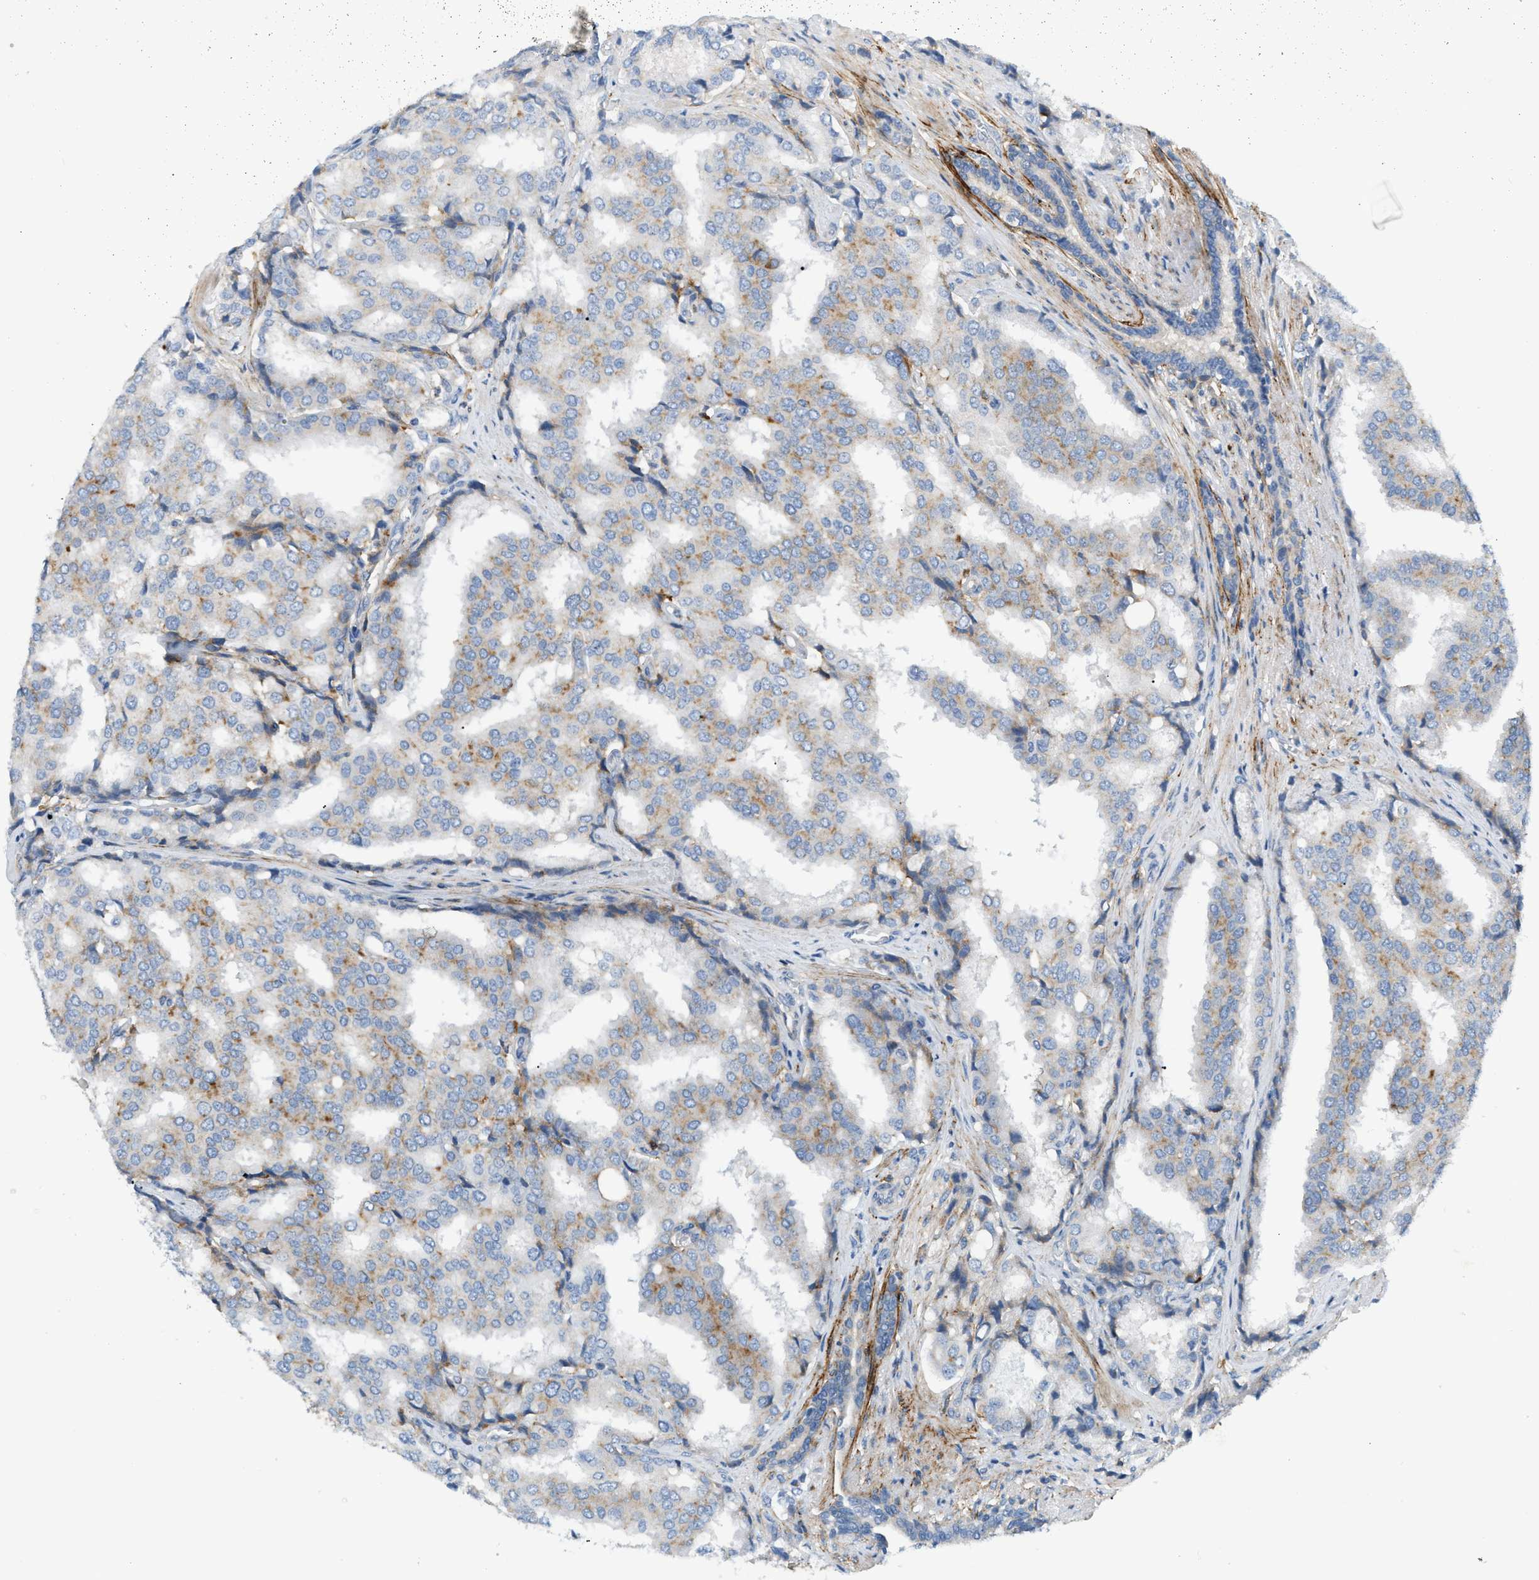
{"staining": {"intensity": "weak", "quantity": "25%-75%", "location": "cytoplasmic/membranous"}, "tissue": "prostate cancer", "cell_type": "Tumor cells", "image_type": "cancer", "snomed": [{"axis": "morphology", "description": "Adenocarcinoma, High grade"}, {"axis": "topography", "description": "Prostate"}], "caption": "Tumor cells demonstrate low levels of weak cytoplasmic/membranous staining in approximately 25%-75% of cells in human prostate cancer.", "gene": "LMBRD1", "patient": {"sex": "male", "age": 50}}